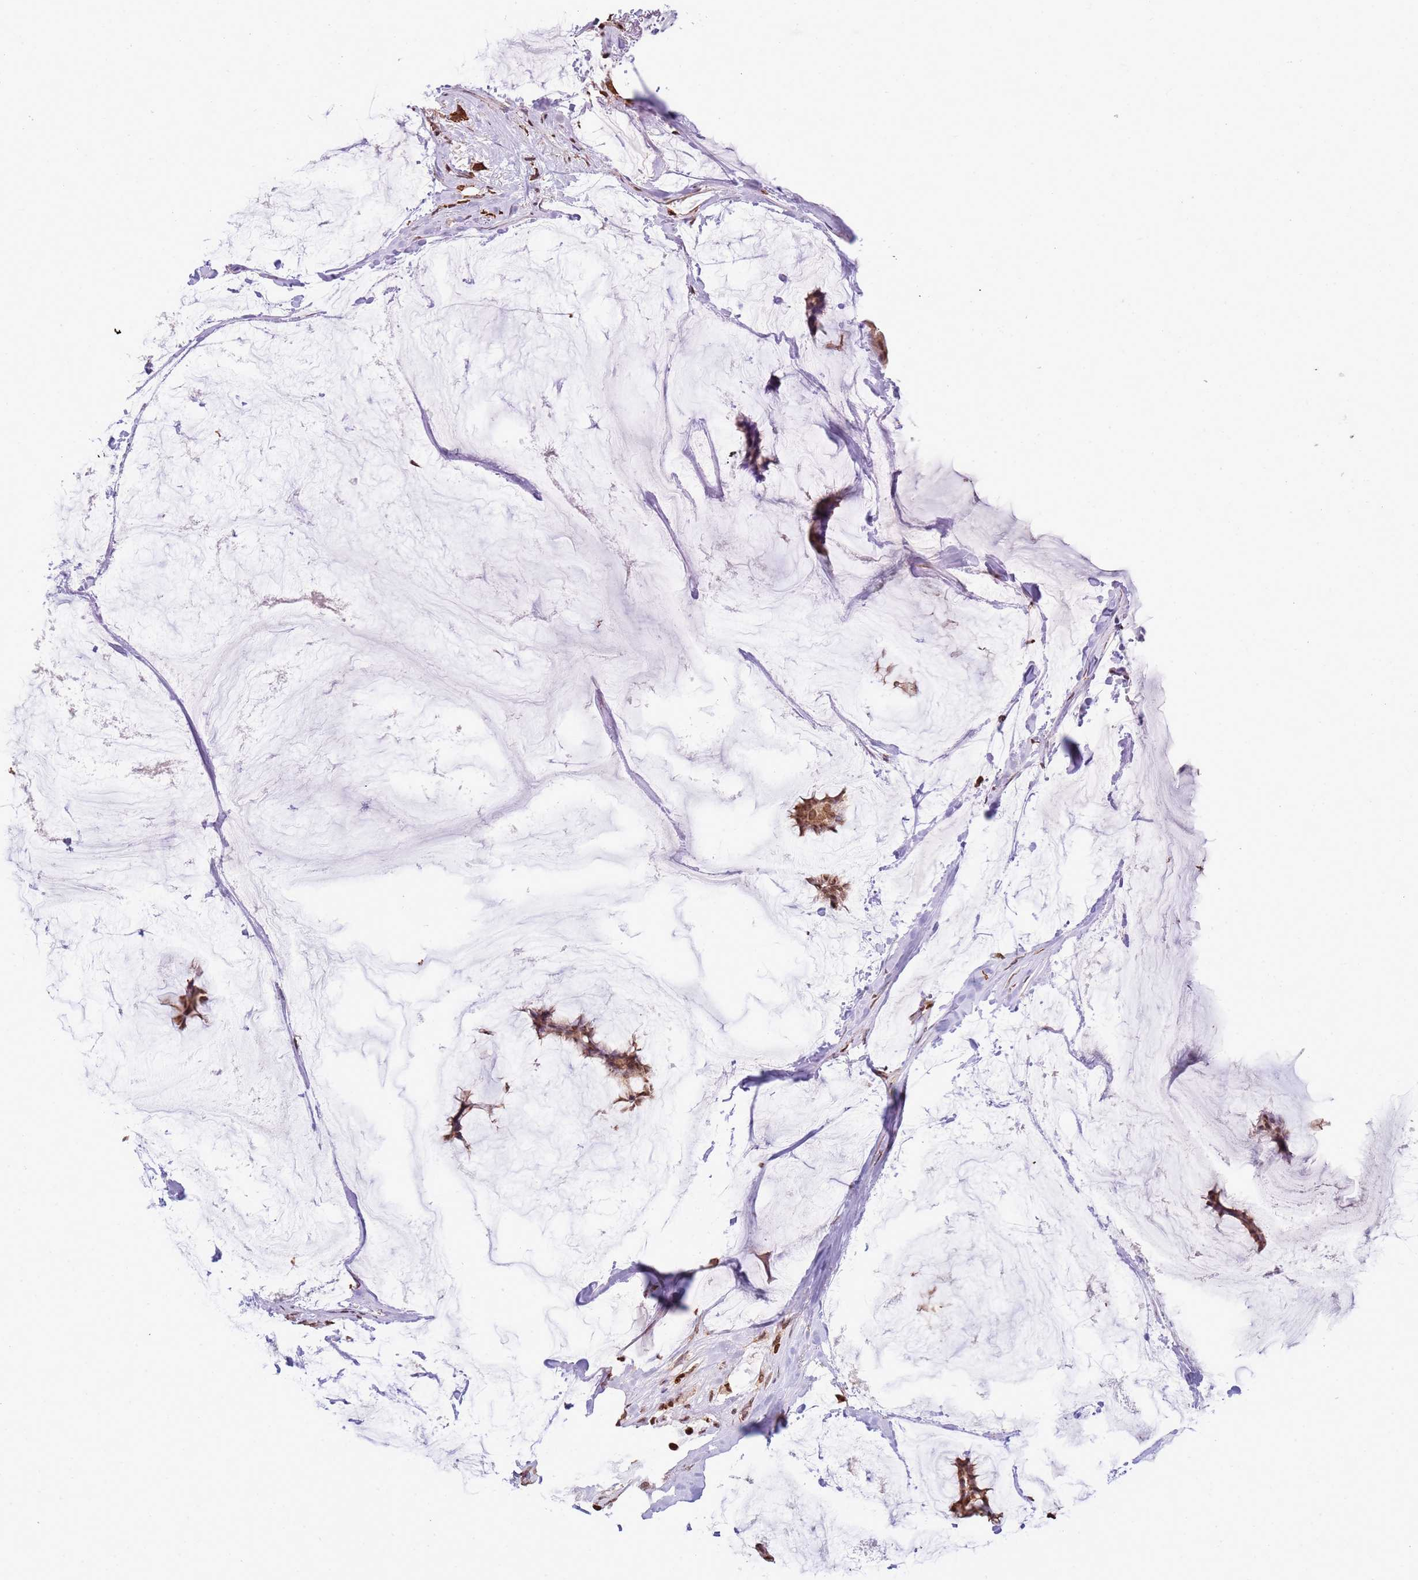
{"staining": {"intensity": "moderate", "quantity": ">75%", "location": "cytoplasmic/membranous"}, "tissue": "breast cancer", "cell_type": "Tumor cells", "image_type": "cancer", "snomed": [{"axis": "morphology", "description": "Duct carcinoma"}, {"axis": "topography", "description": "Breast"}], "caption": "Protein staining of invasive ductal carcinoma (breast) tissue exhibits moderate cytoplasmic/membranous positivity in about >75% of tumor cells. (DAB IHC, brown staining for protein, blue staining for nuclei).", "gene": "SCAF1", "patient": {"sex": "female", "age": 93}}